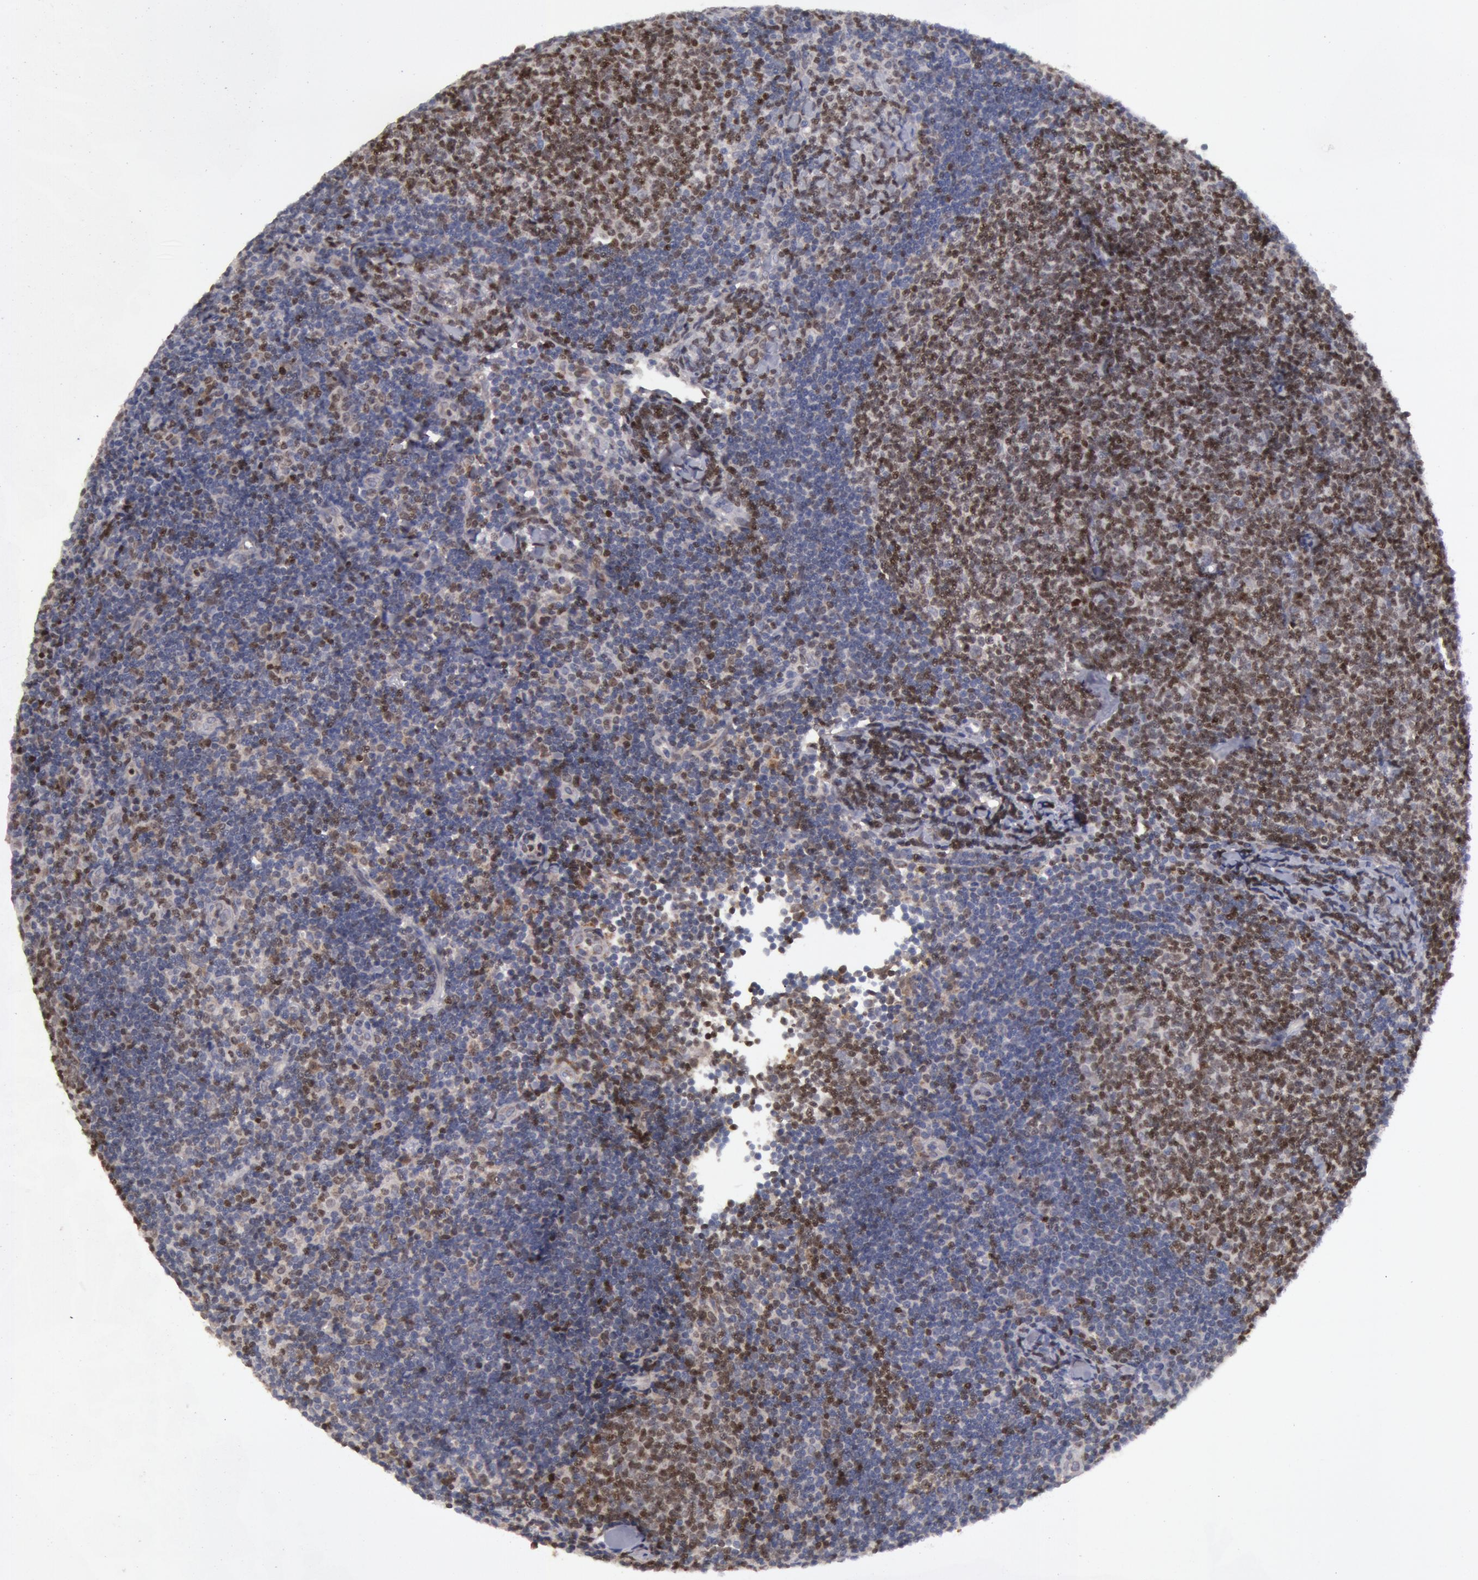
{"staining": {"intensity": "weak", "quantity": "25%-75%", "location": "nuclear"}, "tissue": "lymphoma", "cell_type": "Tumor cells", "image_type": "cancer", "snomed": [{"axis": "morphology", "description": "Malignant lymphoma, non-Hodgkin's type, Low grade"}, {"axis": "topography", "description": "Lymph node"}], "caption": "Weak nuclear staining is appreciated in about 25%-75% of tumor cells in low-grade malignant lymphoma, non-Hodgkin's type. The staining was performed using DAB, with brown indicating positive protein expression. Nuclei are stained blue with hematoxylin.", "gene": "ERBB2", "patient": {"sex": "male", "age": 49}}